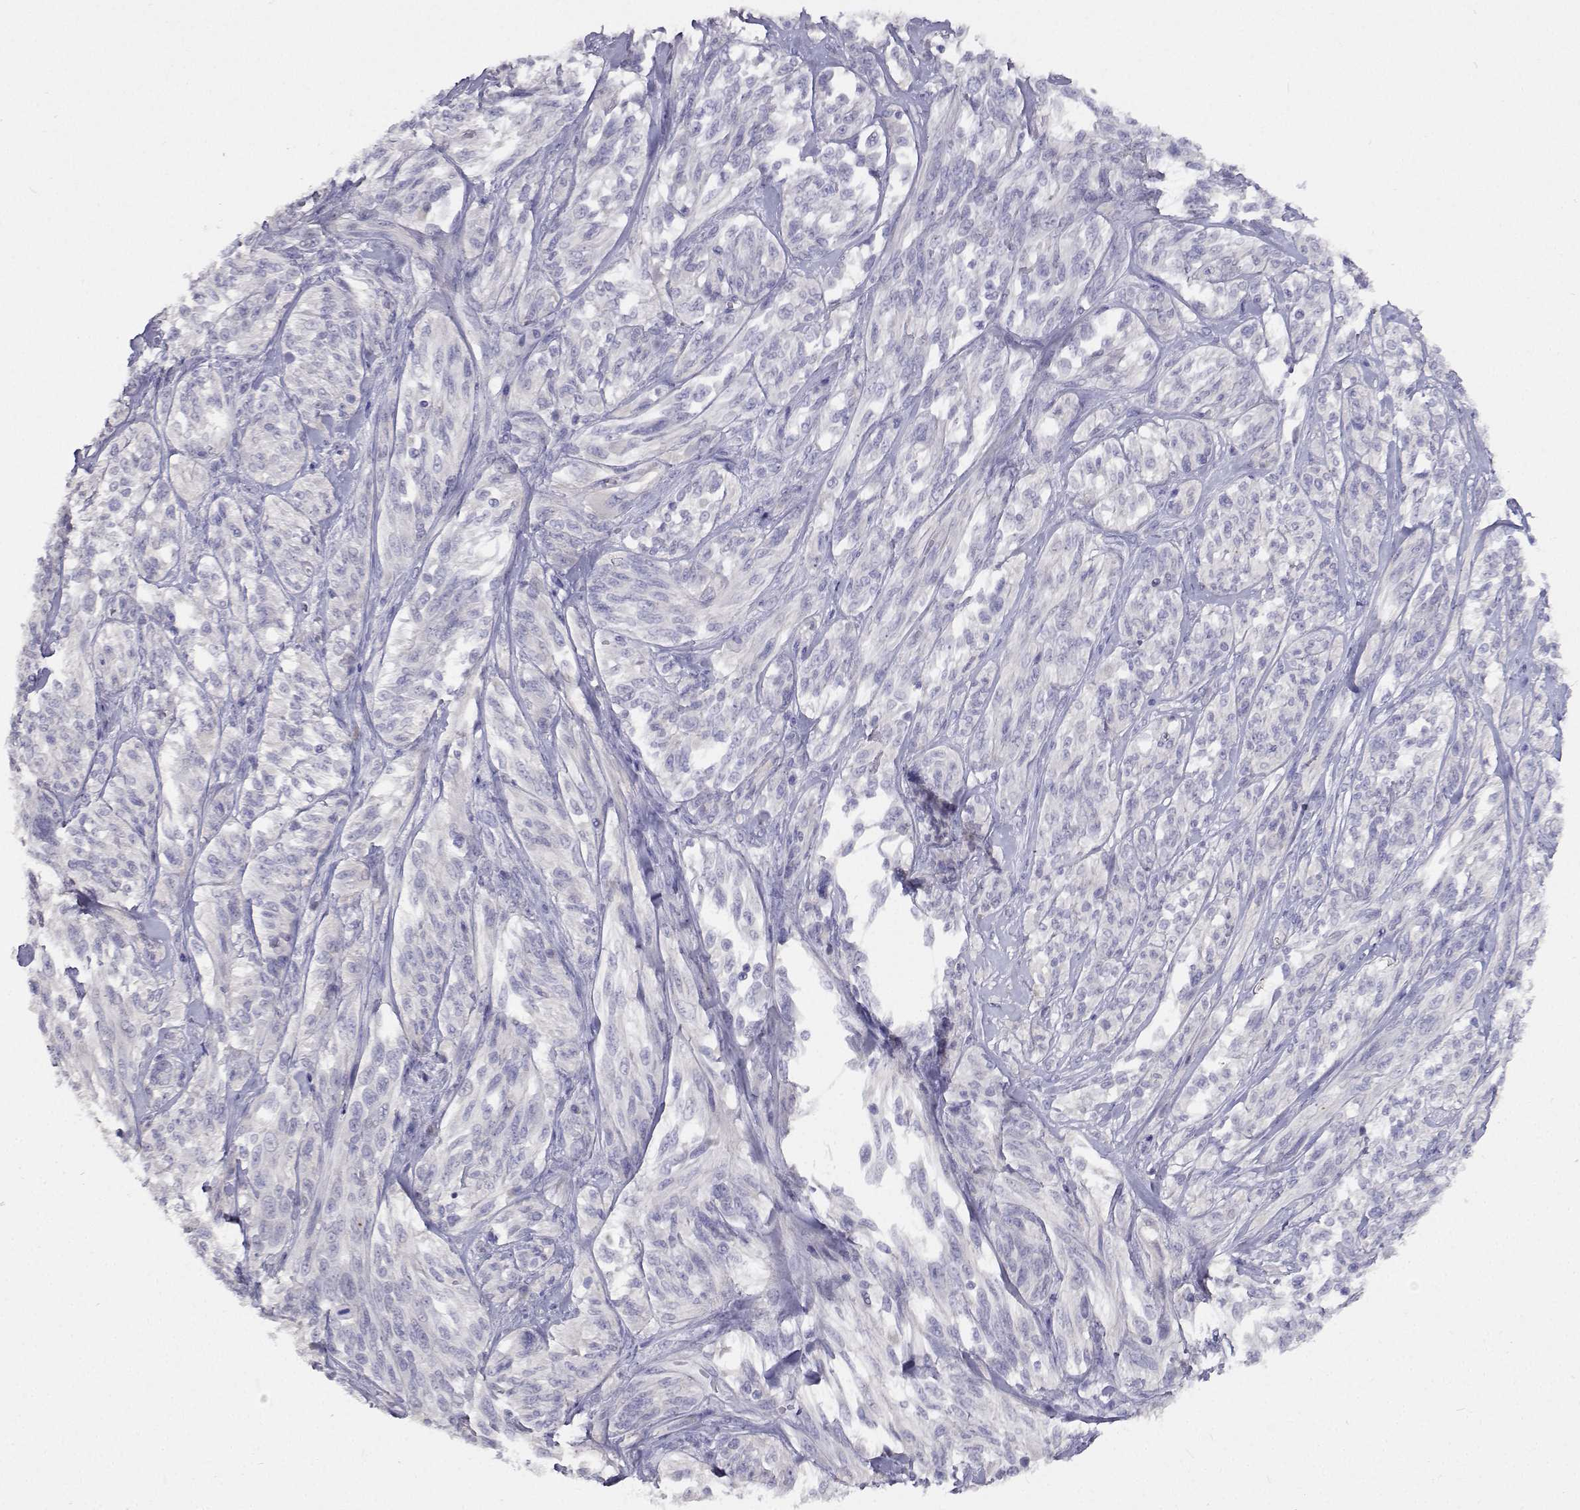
{"staining": {"intensity": "negative", "quantity": "none", "location": "none"}, "tissue": "melanoma", "cell_type": "Tumor cells", "image_type": "cancer", "snomed": [{"axis": "morphology", "description": "Malignant melanoma, NOS"}, {"axis": "topography", "description": "Skin"}], "caption": "Photomicrograph shows no protein positivity in tumor cells of malignant melanoma tissue. The staining was performed using DAB (3,3'-diaminobenzidine) to visualize the protein expression in brown, while the nuclei were stained in blue with hematoxylin (Magnification: 20x).", "gene": "CFAP44", "patient": {"sex": "female", "age": 91}}